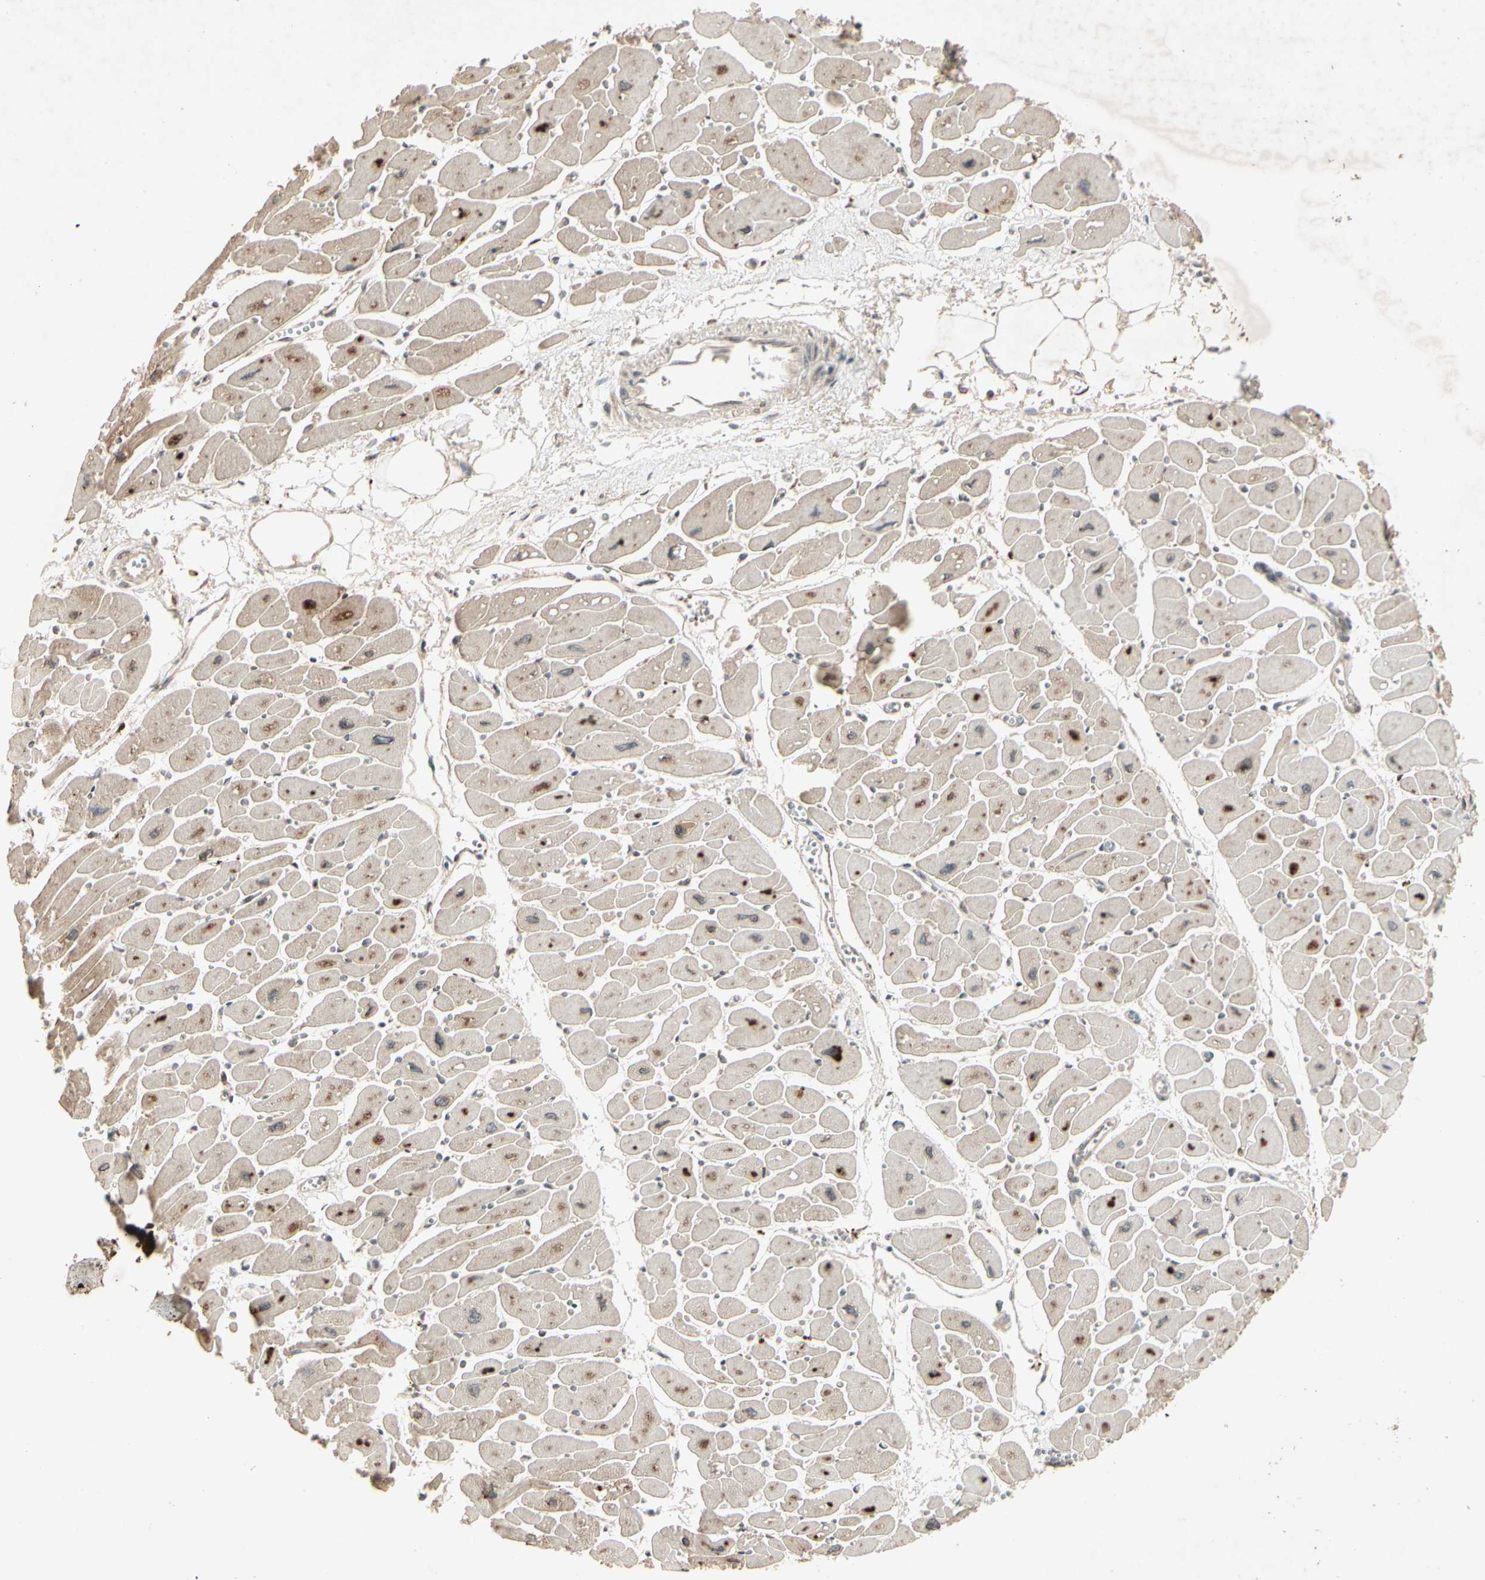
{"staining": {"intensity": "moderate", "quantity": ">75%", "location": "cytoplasmic/membranous,nuclear"}, "tissue": "heart muscle", "cell_type": "Cardiomyocytes", "image_type": "normal", "snomed": [{"axis": "morphology", "description": "Normal tissue, NOS"}, {"axis": "topography", "description": "Heart"}], "caption": "An immunohistochemistry (IHC) photomicrograph of unremarkable tissue is shown. Protein staining in brown labels moderate cytoplasmic/membranous,nuclear positivity in heart muscle within cardiomyocytes.", "gene": "TEK", "patient": {"sex": "female", "age": 54}}